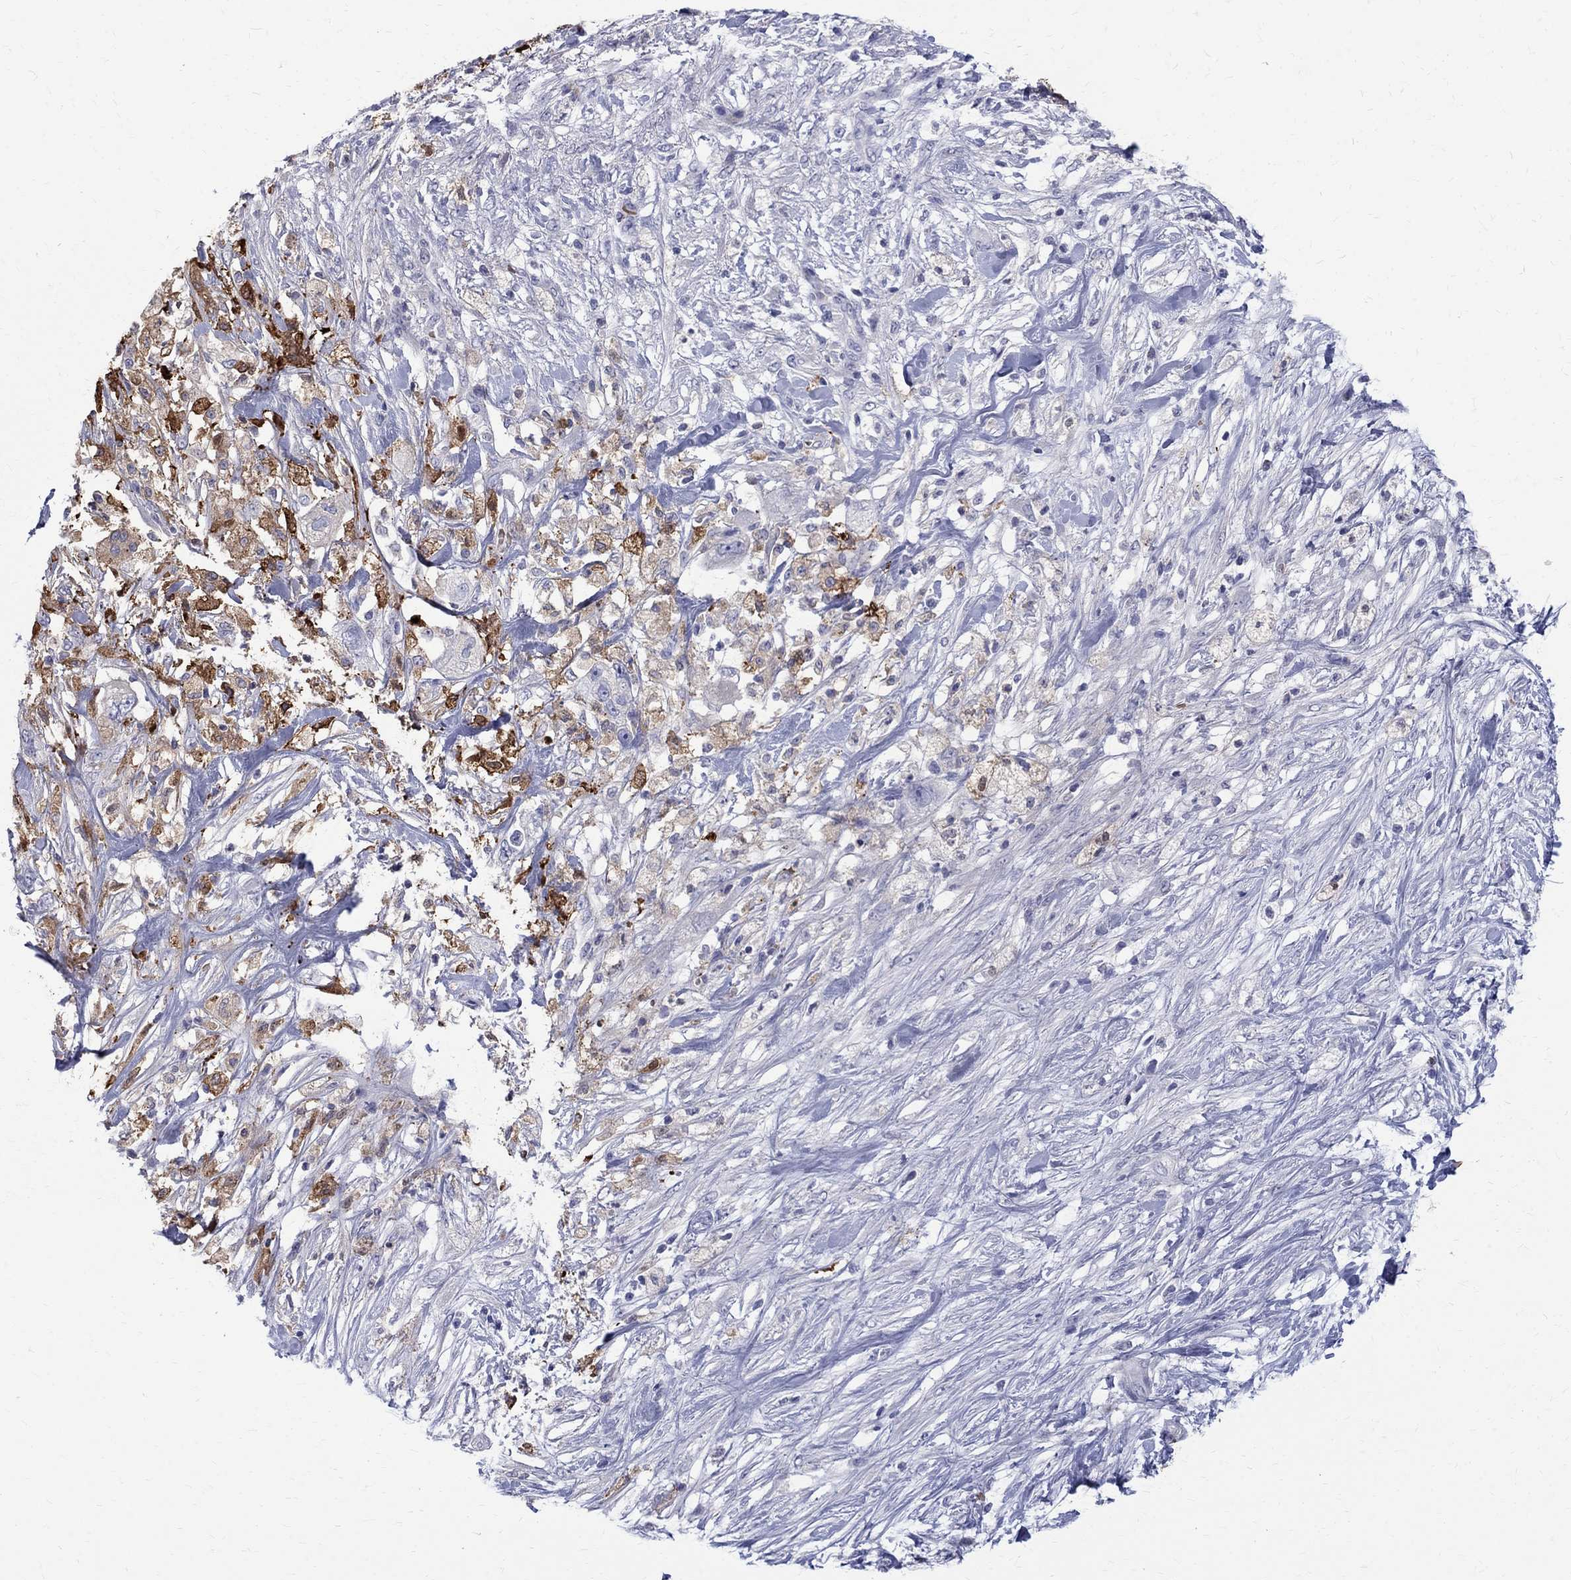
{"staining": {"intensity": "negative", "quantity": "none", "location": "none"}, "tissue": "pancreatic cancer", "cell_type": "Tumor cells", "image_type": "cancer", "snomed": [{"axis": "morphology", "description": "Adenocarcinoma, NOS"}, {"axis": "topography", "description": "Pancreas"}], "caption": "This is a histopathology image of immunohistochemistry staining of pancreatic cancer (adenocarcinoma), which shows no staining in tumor cells.", "gene": "AGER", "patient": {"sex": "female", "age": 72}}